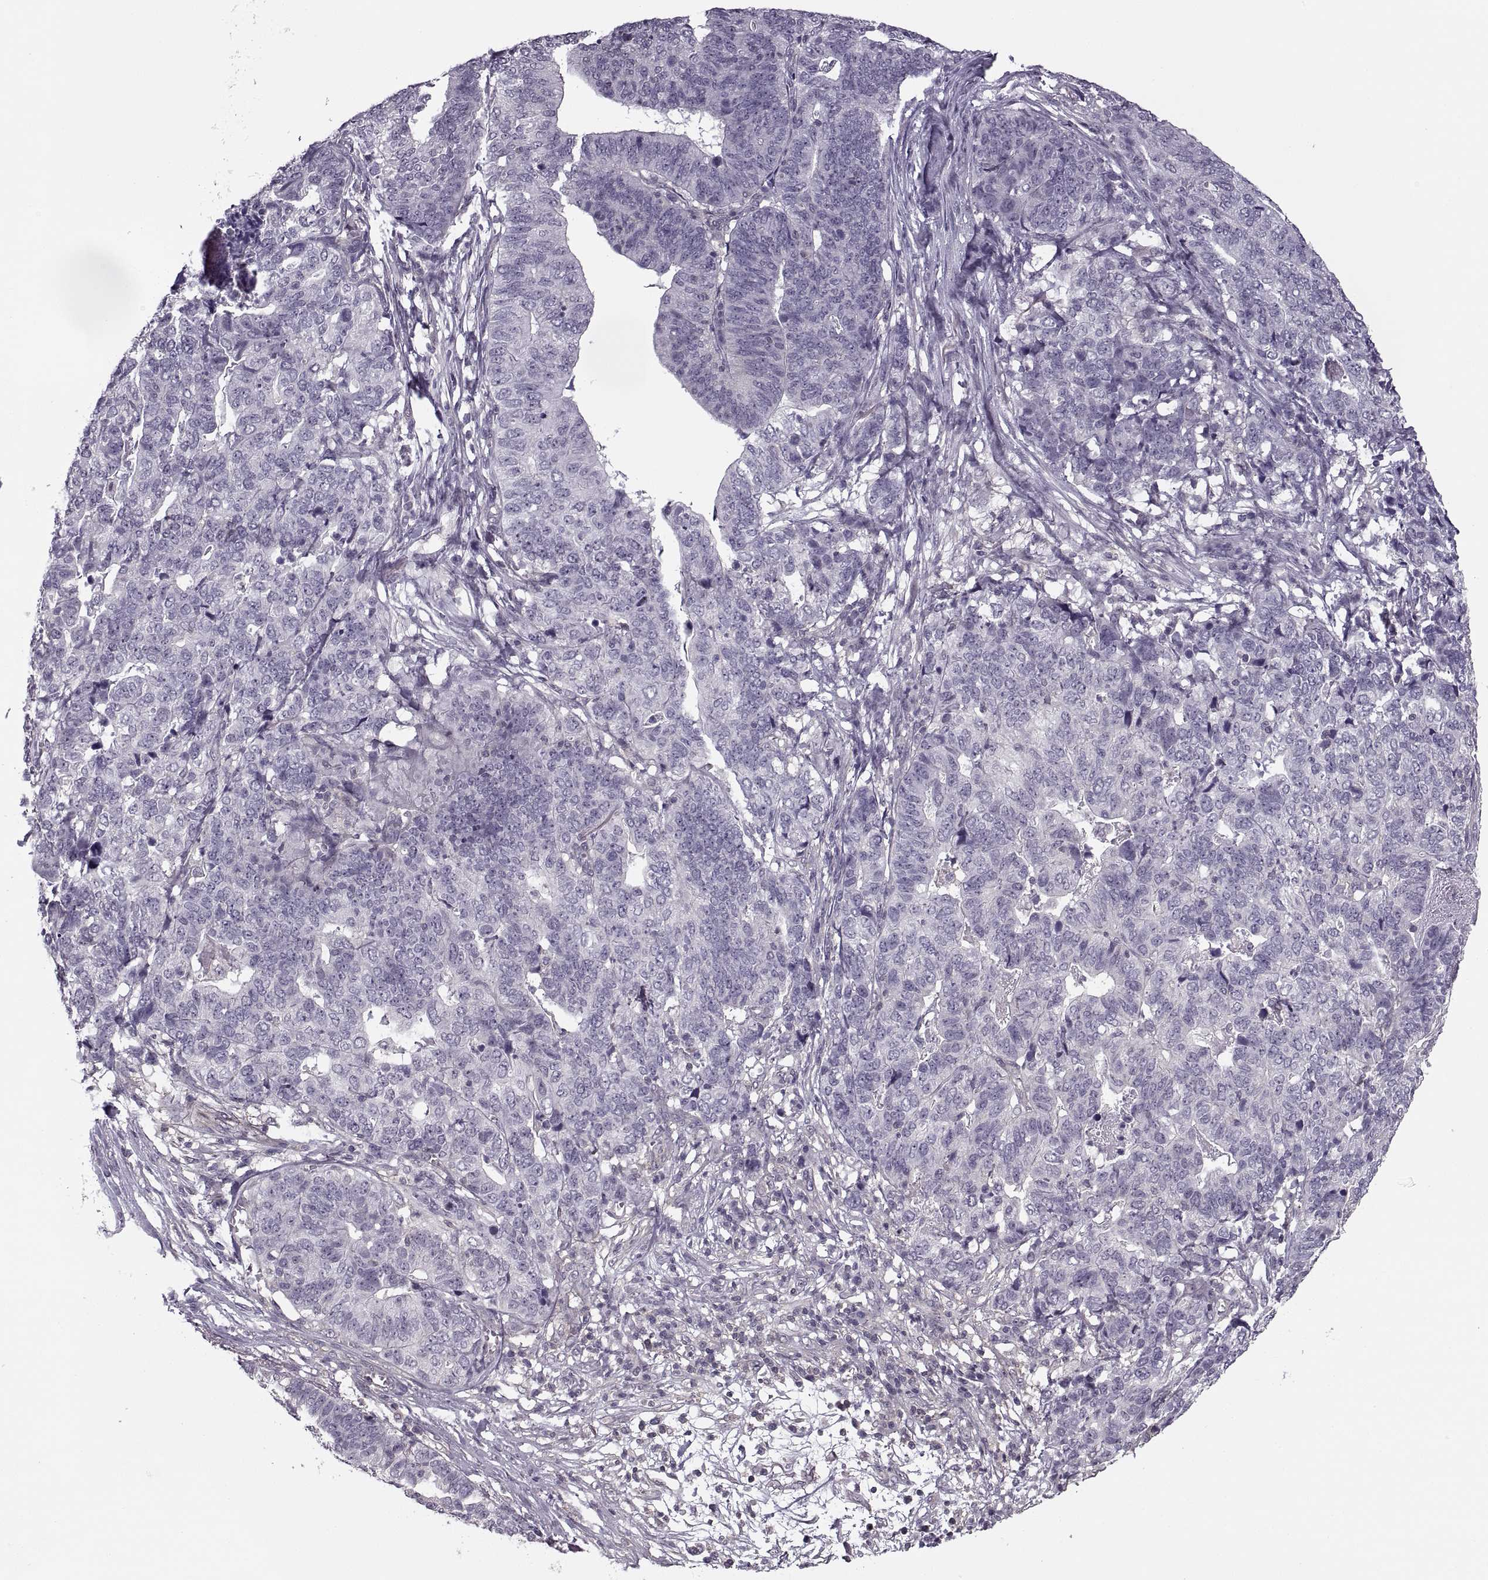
{"staining": {"intensity": "negative", "quantity": "none", "location": "none"}, "tissue": "stomach cancer", "cell_type": "Tumor cells", "image_type": "cancer", "snomed": [{"axis": "morphology", "description": "Adenocarcinoma, NOS"}, {"axis": "topography", "description": "Stomach, upper"}], "caption": "Immunohistochemistry (IHC) of human adenocarcinoma (stomach) shows no staining in tumor cells.", "gene": "LUZP2", "patient": {"sex": "female", "age": 67}}